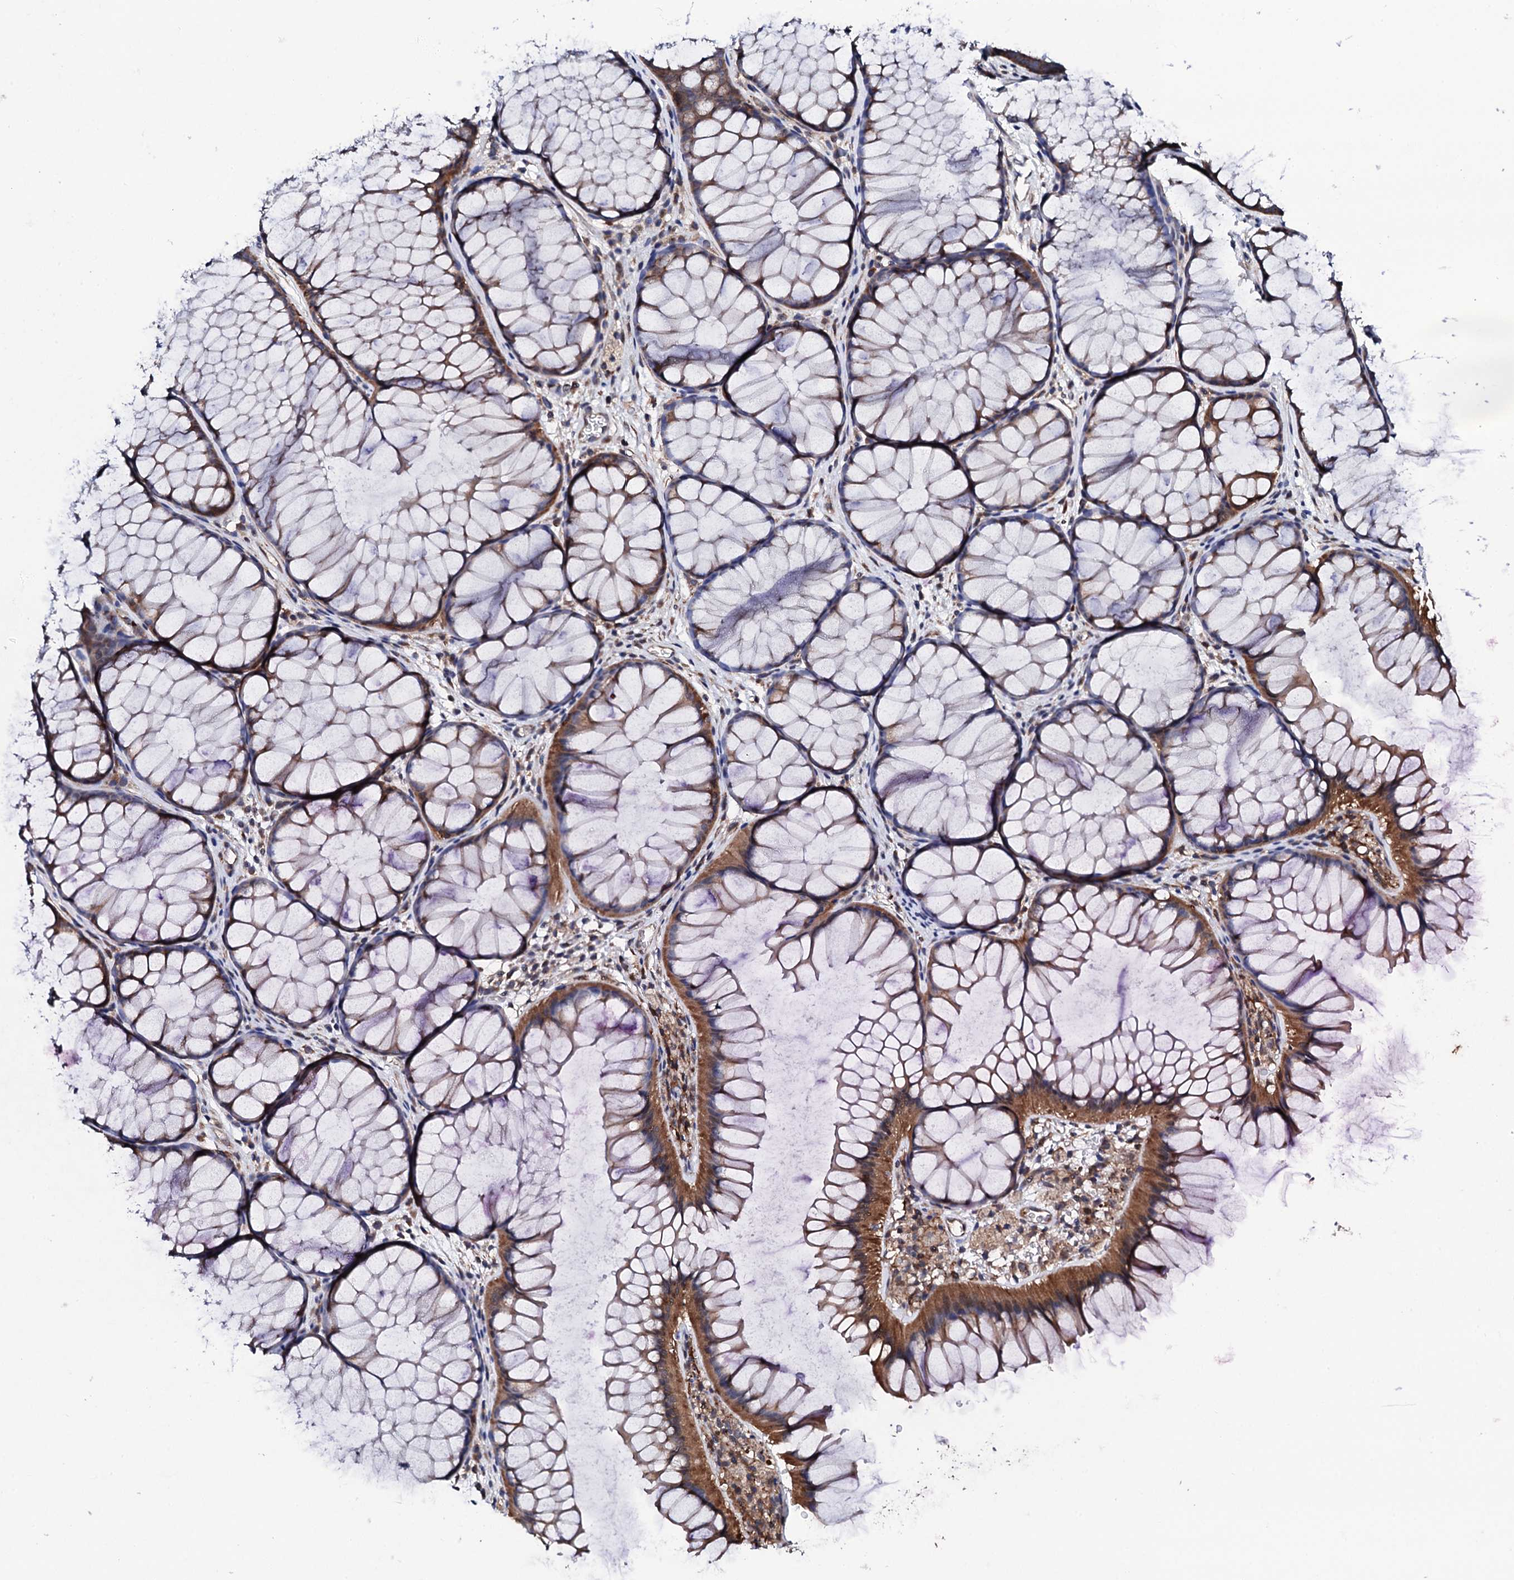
{"staining": {"intensity": "negative", "quantity": "none", "location": "none"}, "tissue": "colon", "cell_type": "Endothelial cells", "image_type": "normal", "snomed": [{"axis": "morphology", "description": "Normal tissue, NOS"}, {"axis": "topography", "description": "Colon"}], "caption": "High power microscopy image of an IHC photomicrograph of normal colon, revealing no significant staining in endothelial cells. Brightfield microscopy of IHC stained with DAB (3,3'-diaminobenzidine) (brown) and hematoxylin (blue), captured at high magnification.", "gene": "COG4", "patient": {"sex": "female", "age": 82}}